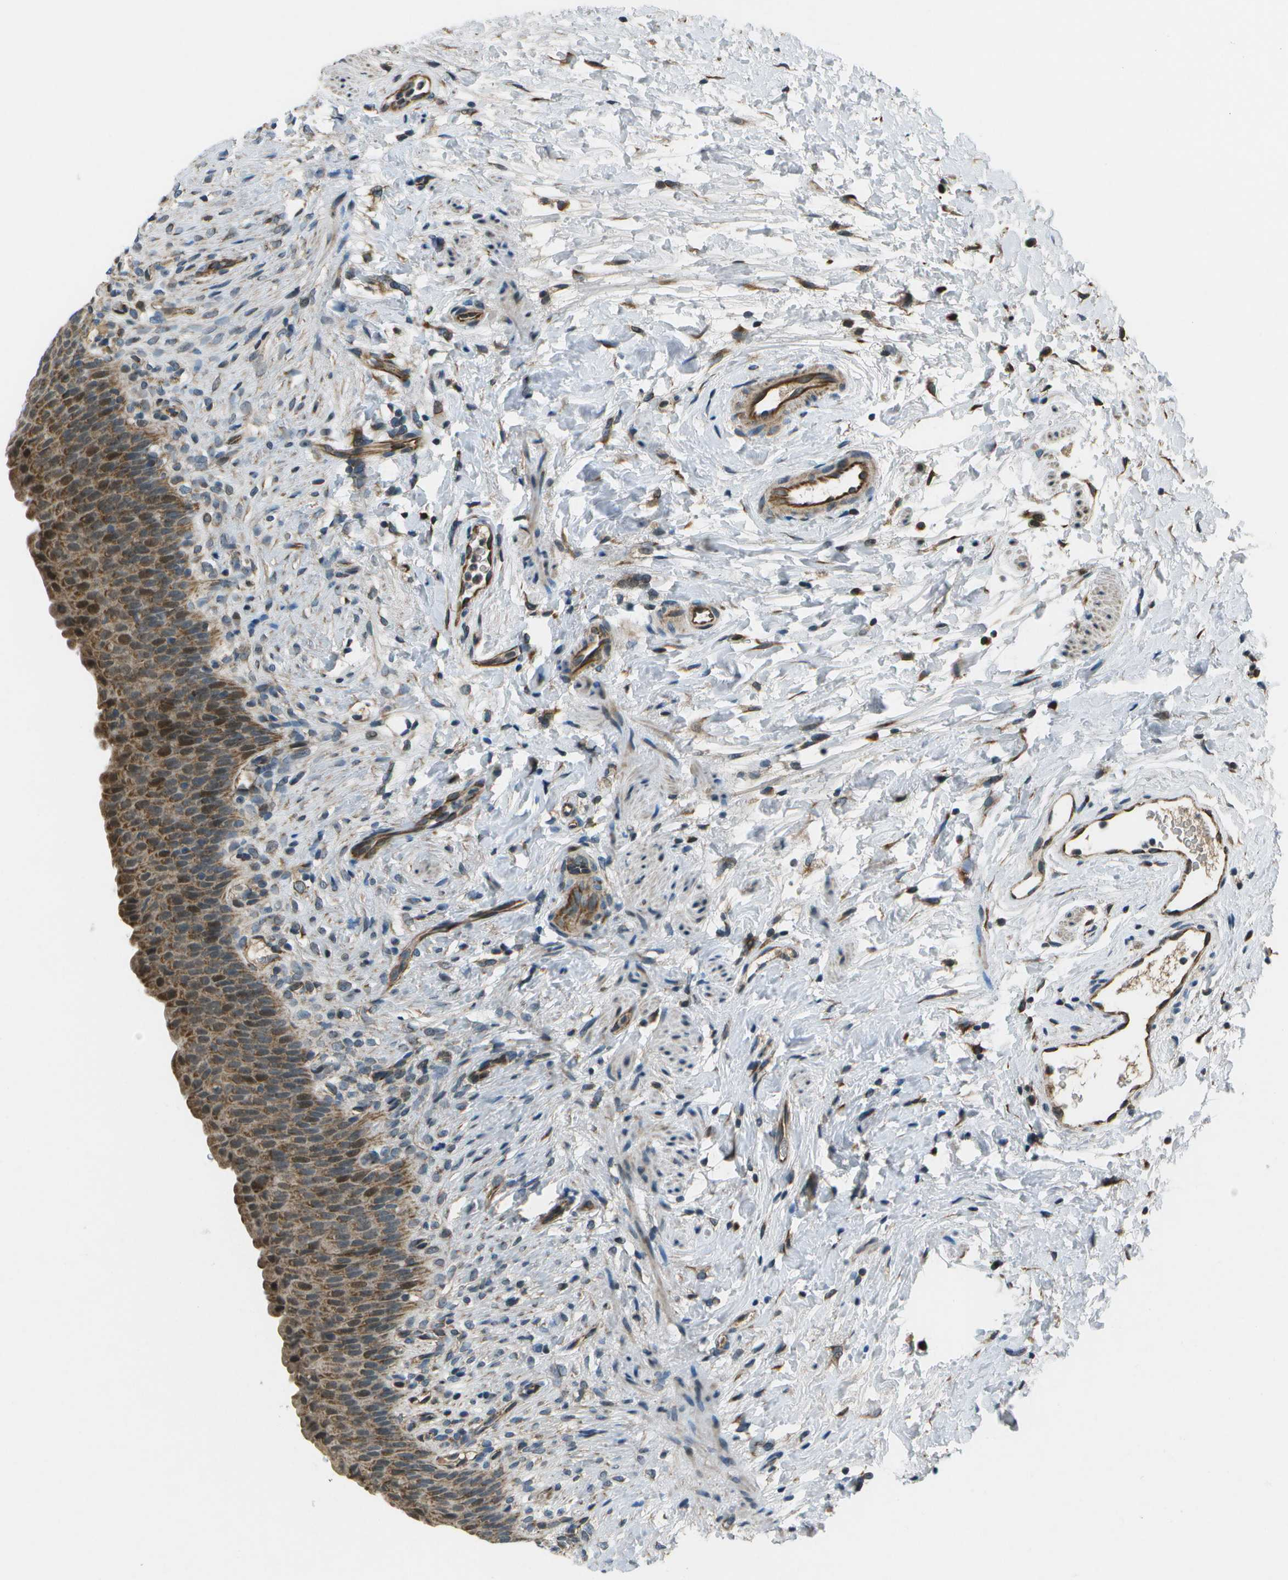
{"staining": {"intensity": "moderate", "quantity": "25%-75%", "location": "cytoplasmic/membranous,nuclear"}, "tissue": "urinary bladder", "cell_type": "Urothelial cells", "image_type": "normal", "snomed": [{"axis": "morphology", "description": "Normal tissue, NOS"}, {"axis": "topography", "description": "Urinary bladder"}], "caption": "IHC image of unremarkable urinary bladder stained for a protein (brown), which displays medium levels of moderate cytoplasmic/membranous,nuclear staining in approximately 25%-75% of urothelial cells.", "gene": "EIF2AK1", "patient": {"sex": "female", "age": 79}}